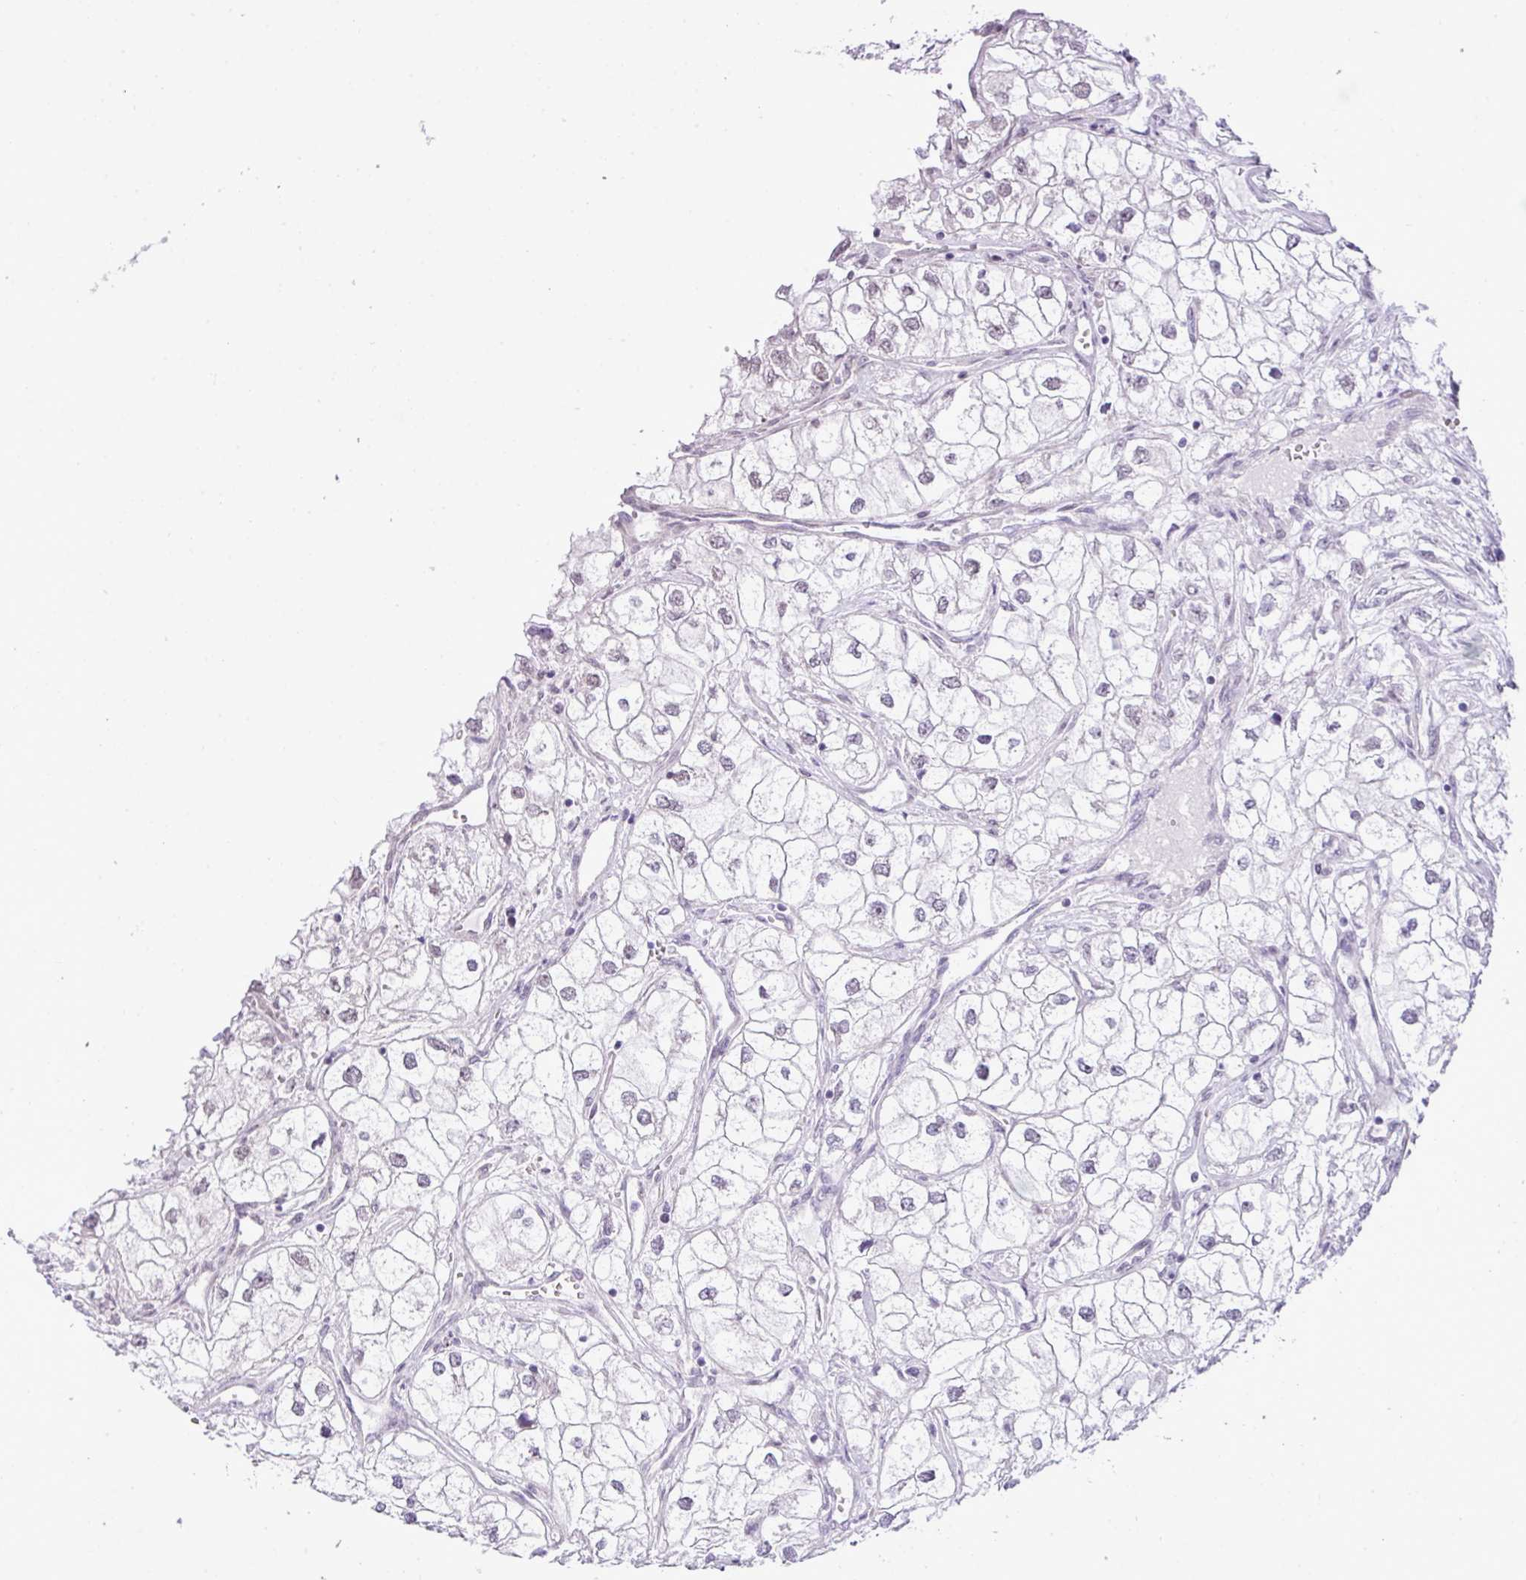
{"staining": {"intensity": "moderate", "quantity": "<25%", "location": "nuclear"}, "tissue": "renal cancer", "cell_type": "Tumor cells", "image_type": "cancer", "snomed": [{"axis": "morphology", "description": "Adenocarcinoma, NOS"}, {"axis": "topography", "description": "Kidney"}], "caption": "Immunohistochemistry (DAB) staining of renal cancer (adenocarcinoma) exhibits moderate nuclear protein staining in approximately <25% of tumor cells.", "gene": "ELOA2", "patient": {"sex": "male", "age": 59}}